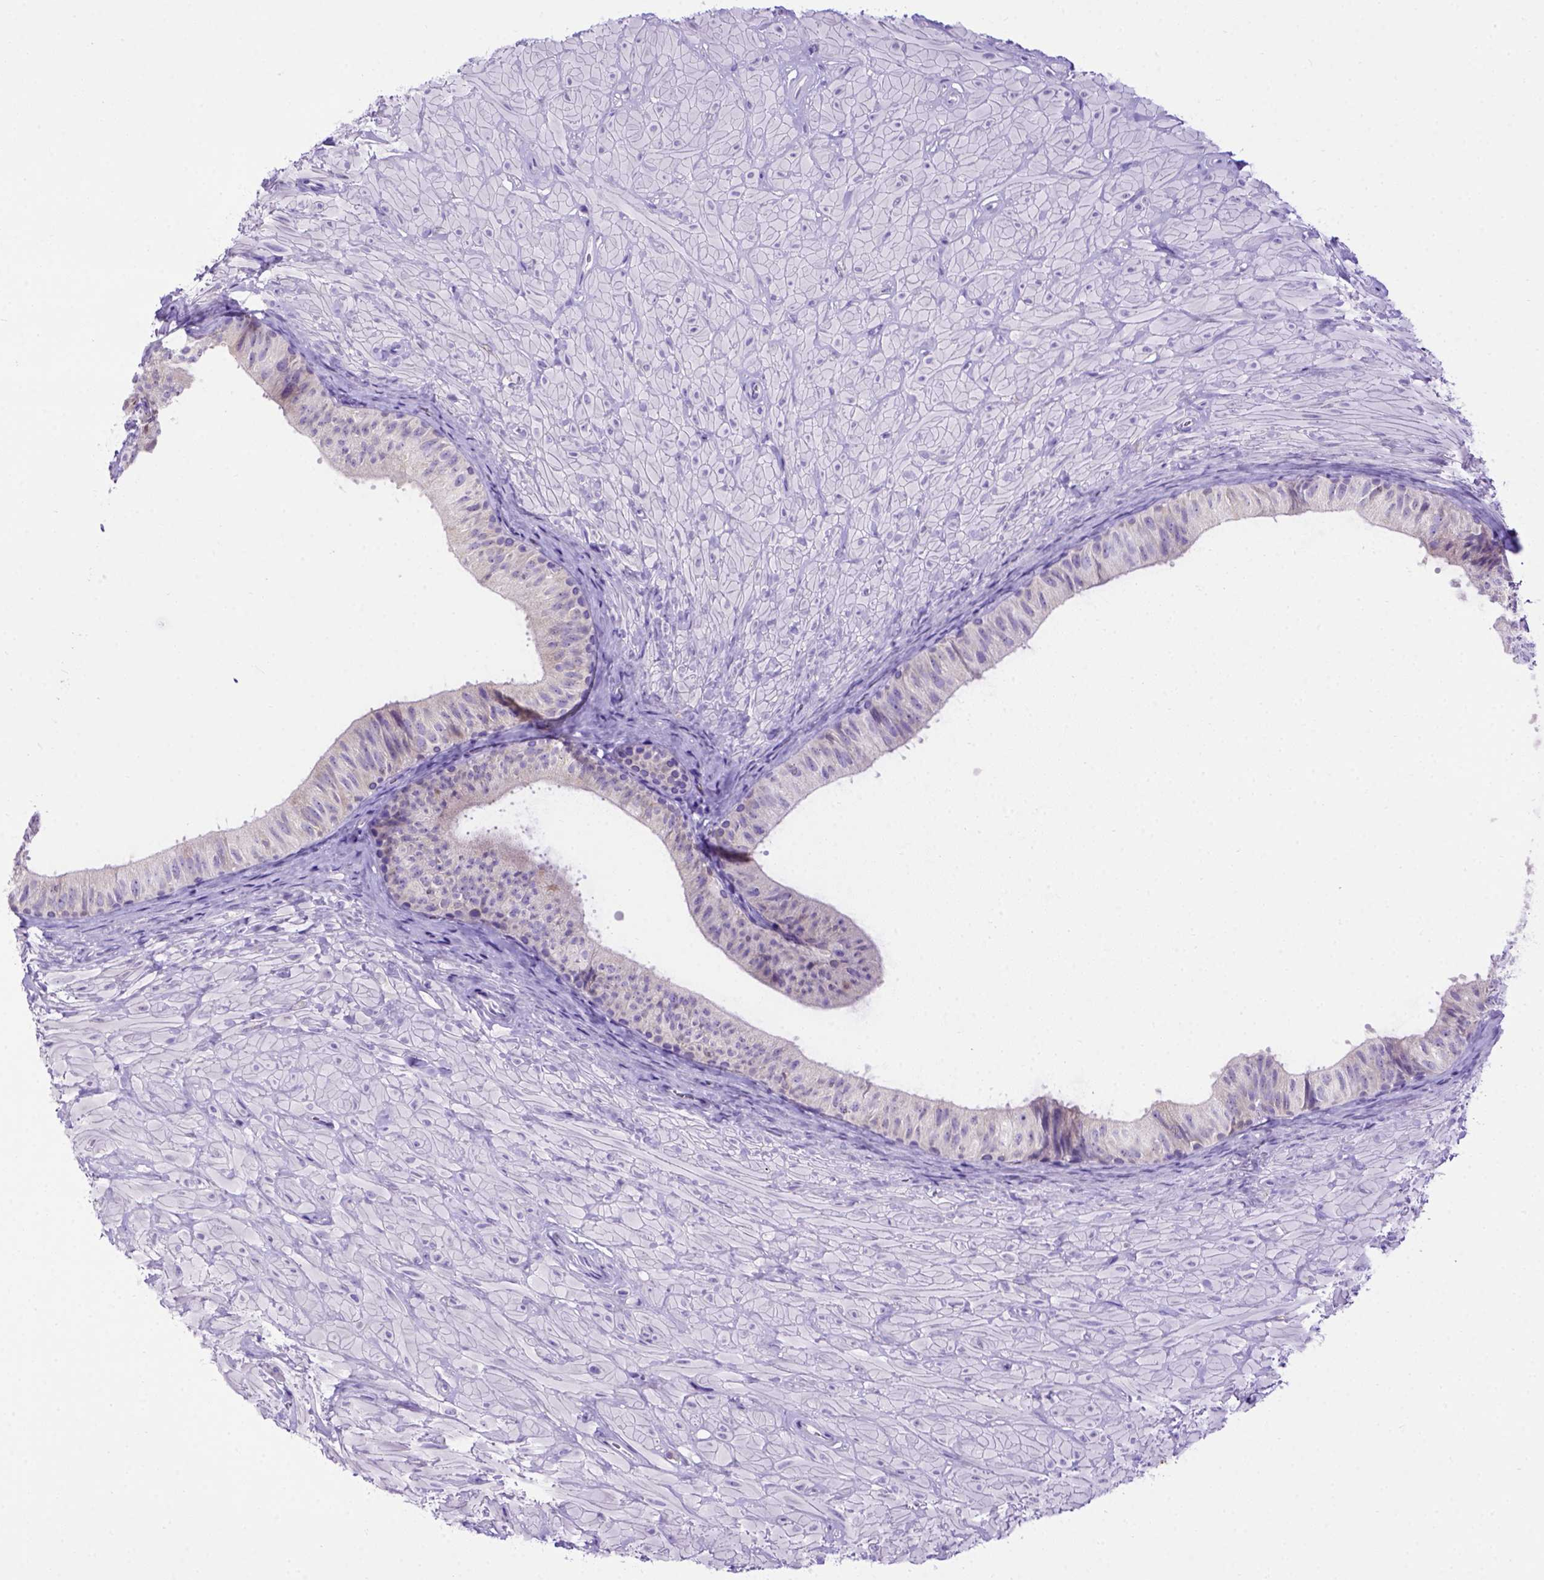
{"staining": {"intensity": "negative", "quantity": "none", "location": "none"}, "tissue": "epididymis", "cell_type": "Glandular cells", "image_type": "normal", "snomed": [{"axis": "morphology", "description": "Normal tissue, NOS"}, {"axis": "topography", "description": "Epididymis"}, {"axis": "topography", "description": "Vas deferens"}], "caption": "A photomicrograph of epididymis stained for a protein exhibits no brown staining in glandular cells. (Stains: DAB immunohistochemistry (IHC) with hematoxylin counter stain, Microscopy: brightfield microscopy at high magnification).", "gene": "PTGES", "patient": {"sex": "male", "age": 23}}